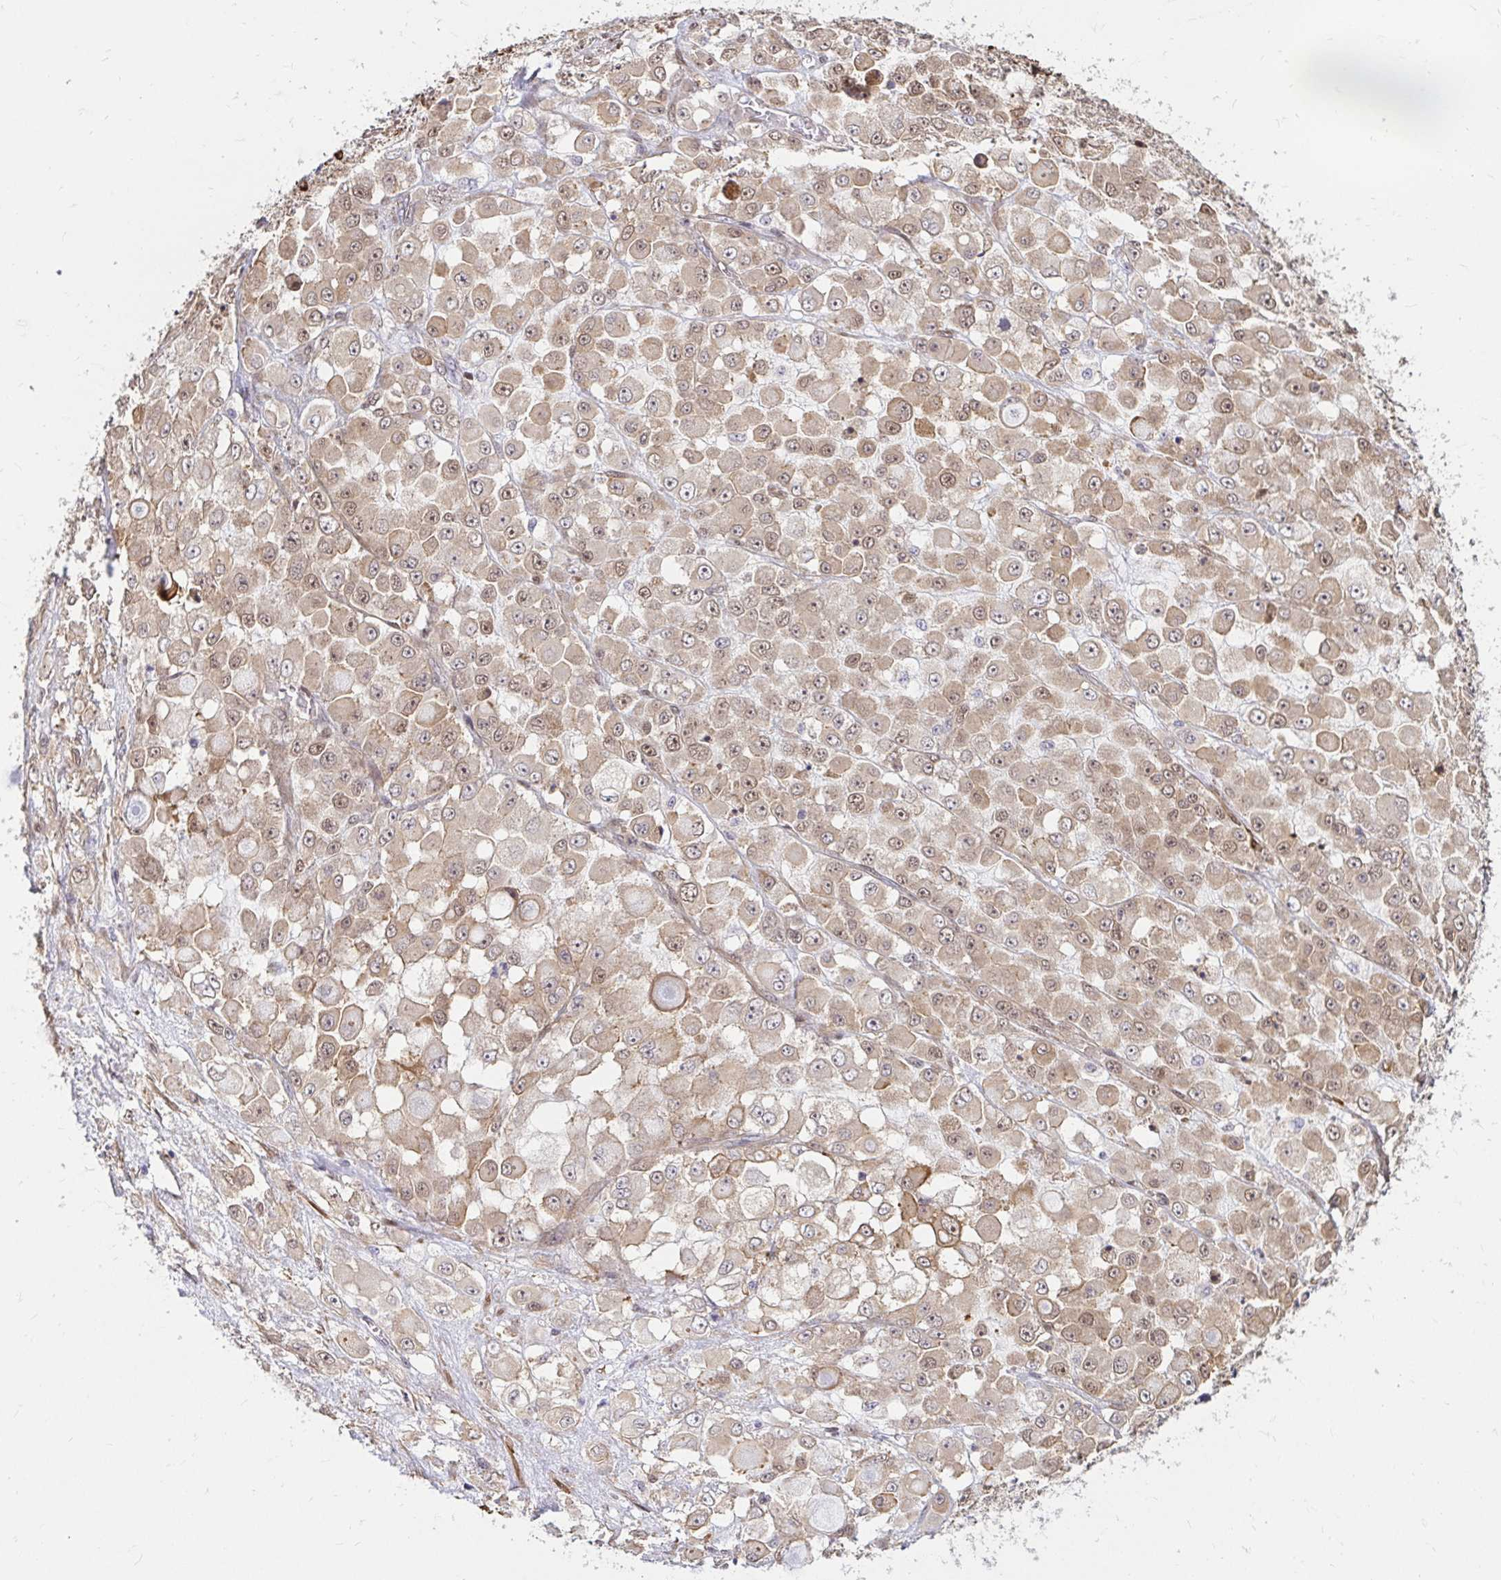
{"staining": {"intensity": "moderate", "quantity": ">75%", "location": "cytoplasmic/membranous,nuclear"}, "tissue": "stomach cancer", "cell_type": "Tumor cells", "image_type": "cancer", "snomed": [{"axis": "morphology", "description": "Adenocarcinoma, NOS"}, {"axis": "topography", "description": "Stomach"}], "caption": "Human stomach cancer stained for a protein (brown) shows moderate cytoplasmic/membranous and nuclear positive expression in approximately >75% of tumor cells.", "gene": "YAP1", "patient": {"sex": "female", "age": 76}}